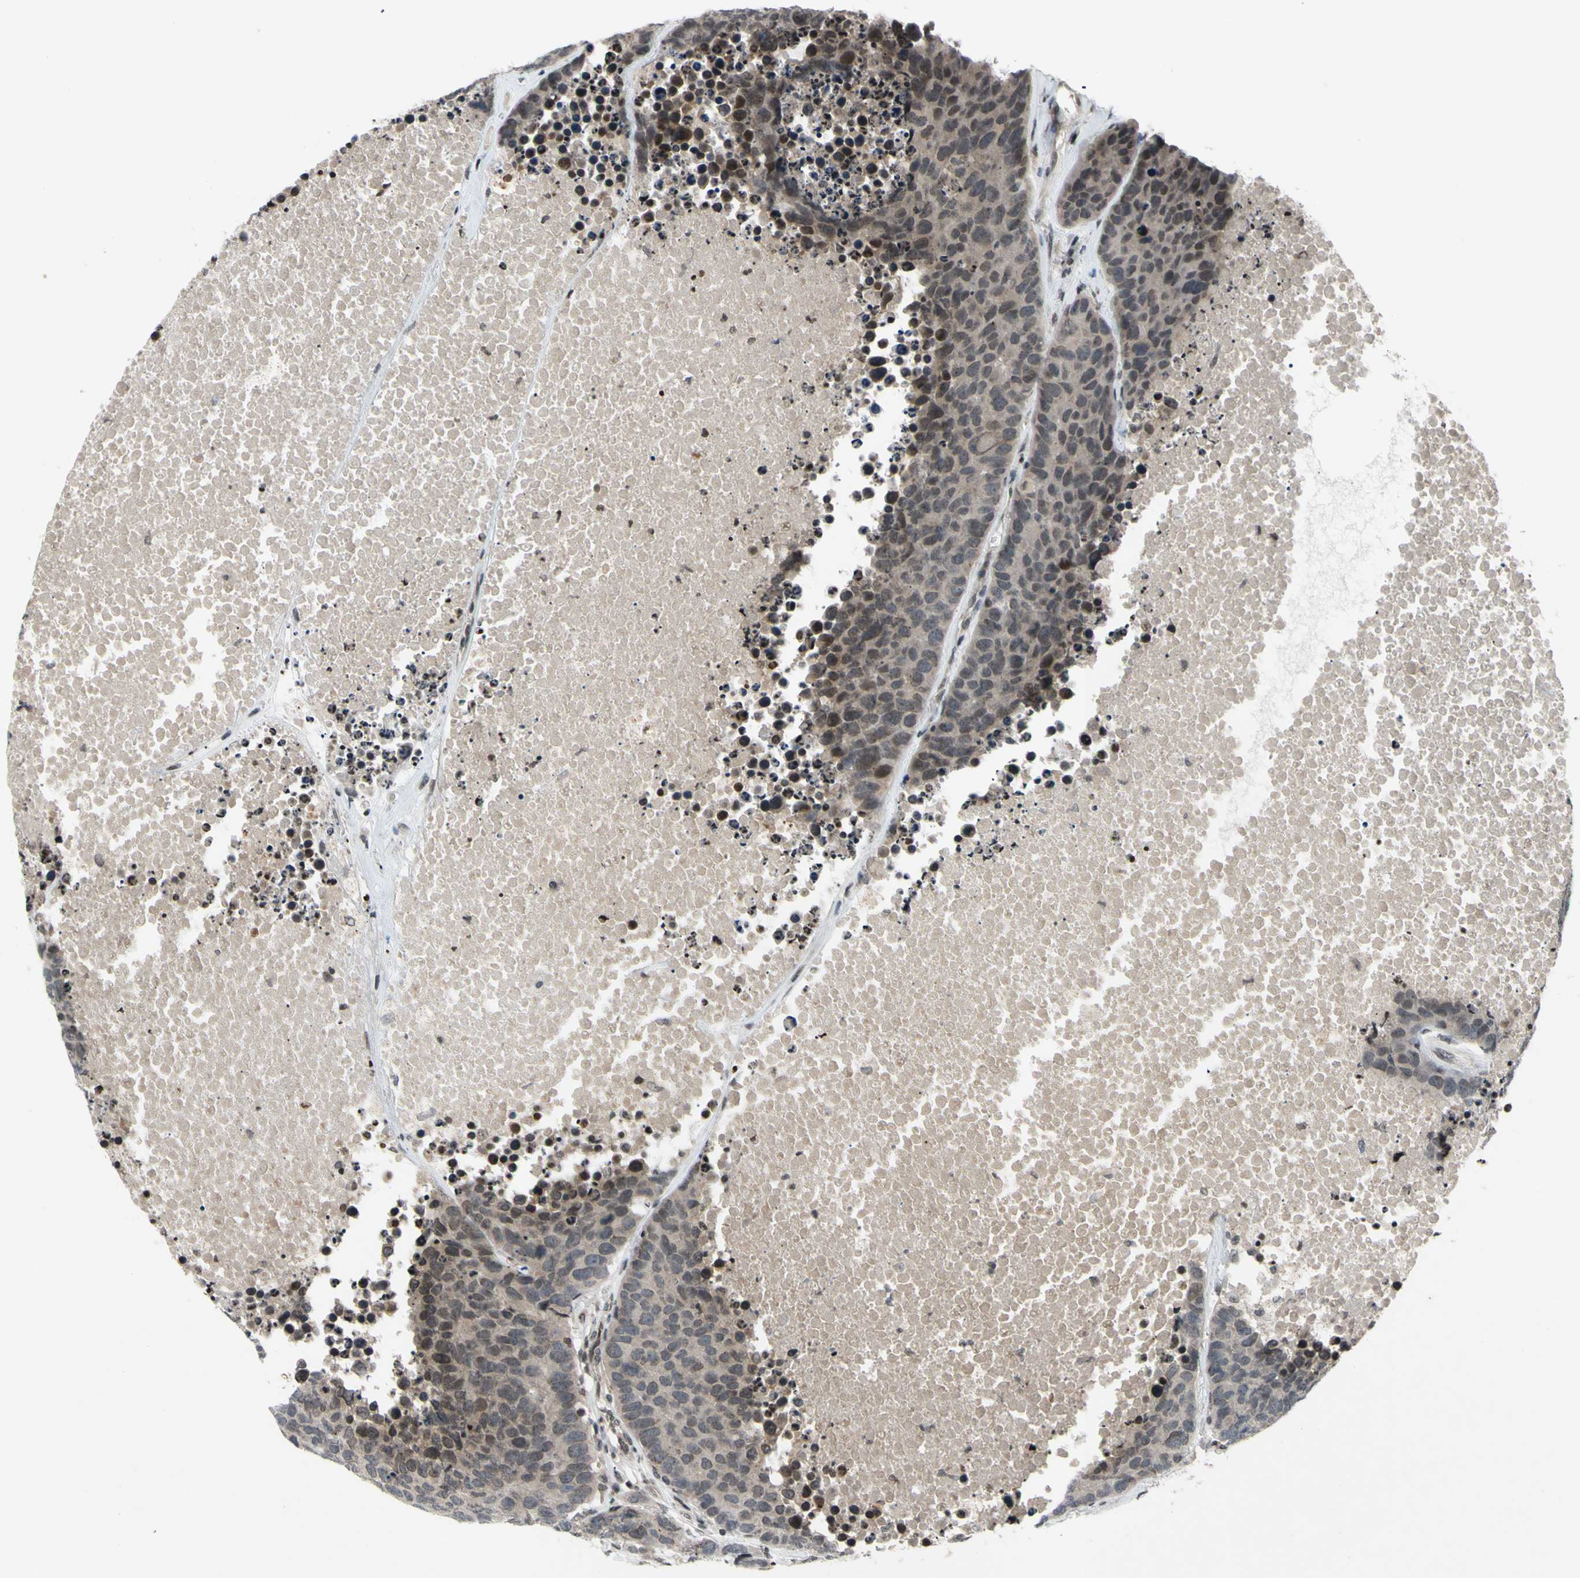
{"staining": {"intensity": "negative", "quantity": "none", "location": "none"}, "tissue": "carcinoid", "cell_type": "Tumor cells", "image_type": "cancer", "snomed": [{"axis": "morphology", "description": "Carcinoid, malignant, NOS"}, {"axis": "topography", "description": "Lung"}], "caption": "Tumor cells show no significant protein expression in carcinoid.", "gene": "XPO1", "patient": {"sex": "male", "age": 60}}